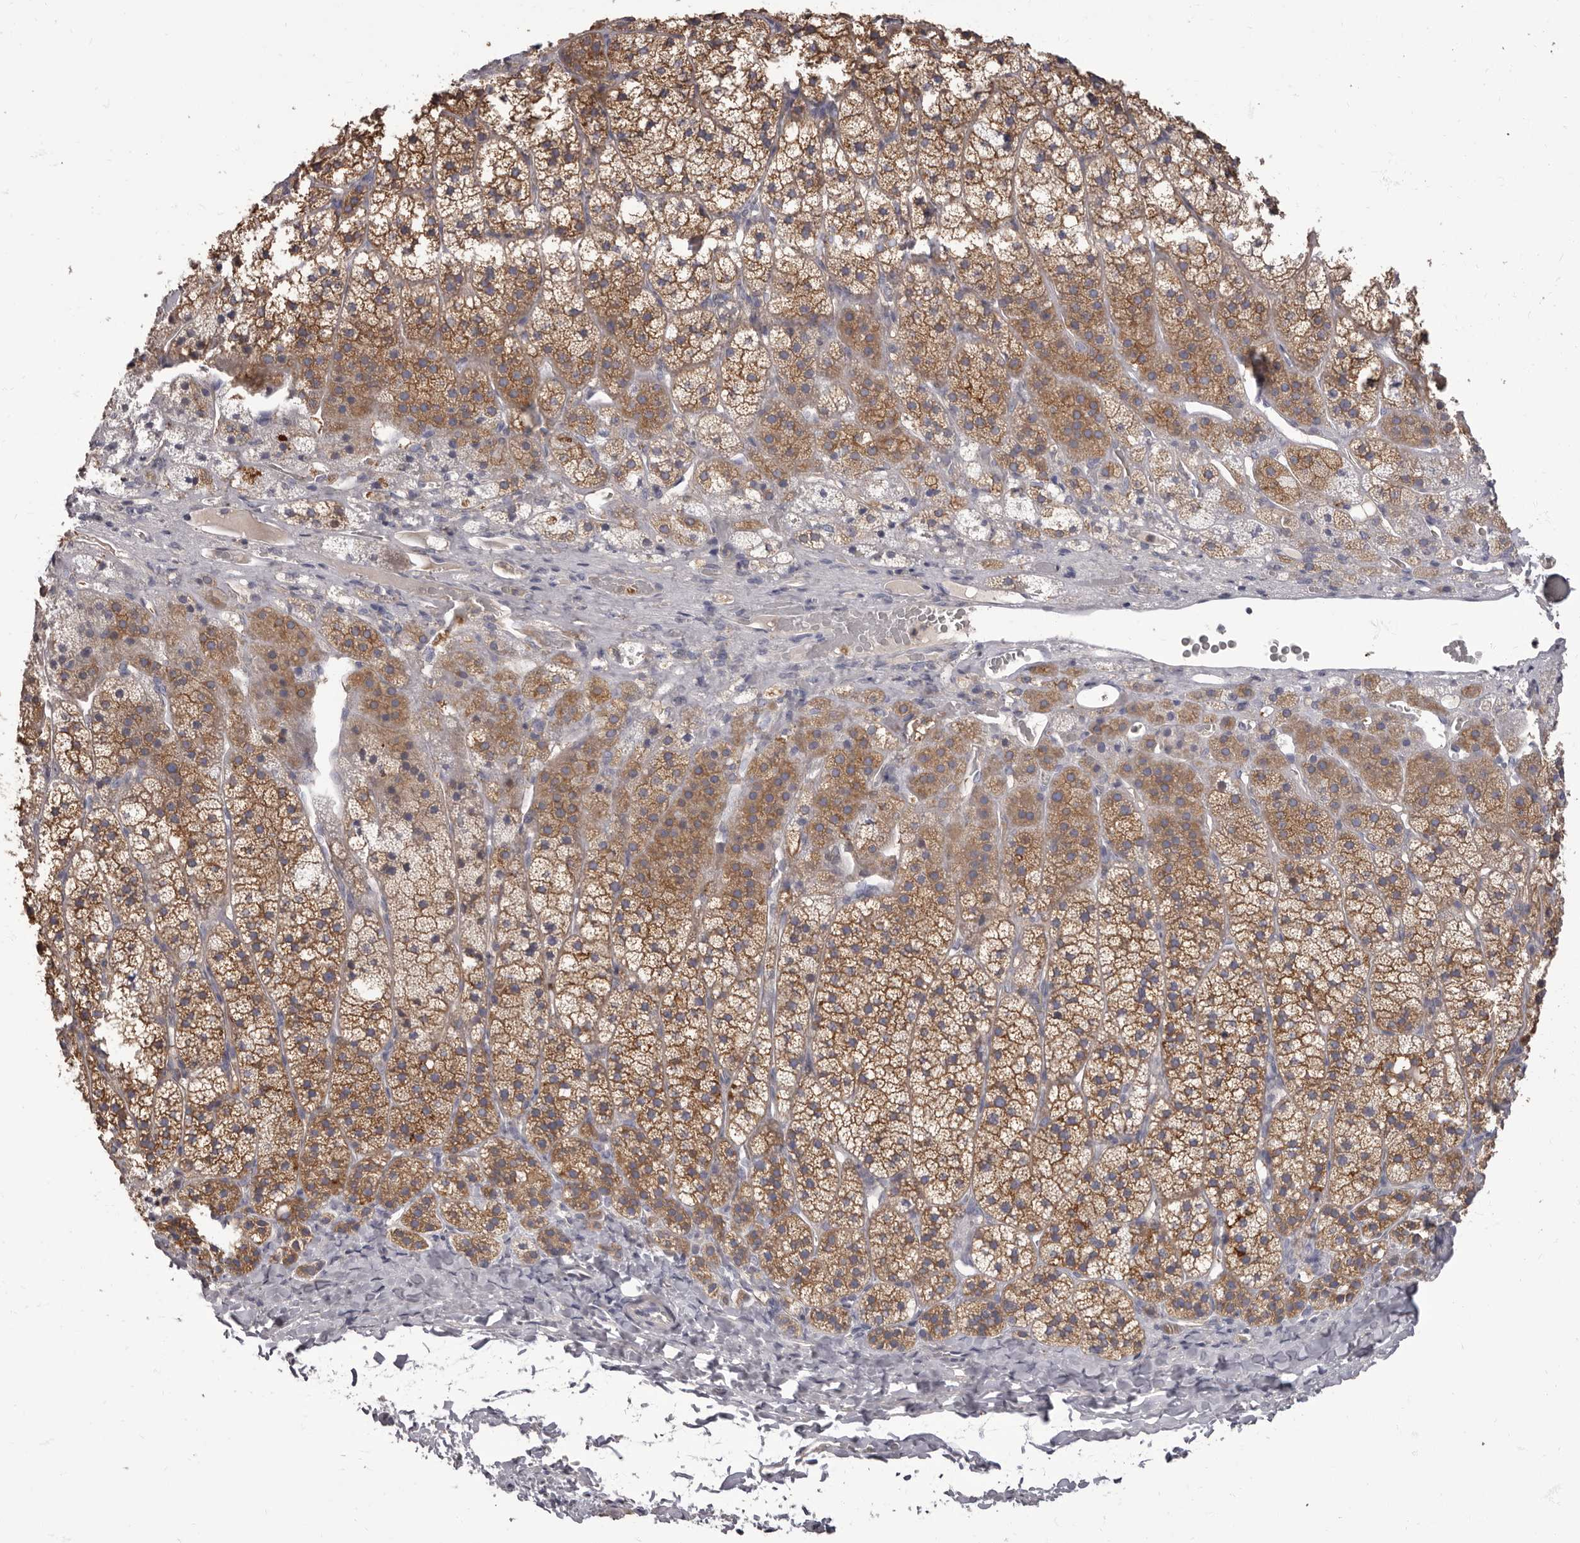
{"staining": {"intensity": "moderate", "quantity": "25%-75%", "location": "cytoplasmic/membranous"}, "tissue": "adrenal gland", "cell_type": "Glandular cells", "image_type": "normal", "snomed": [{"axis": "morphology", "description": "Normal tissue, NOS"}, {"axis": "topography", "description": "Adrenal gland"}], "caption": "Moderate cytoplasmic/membranous positivity is seen in about 25%-75% of glandular cells in unremarkable adrenal gland.", "gene": "APEH", "patient": {"sex": "female", "age": 44}}